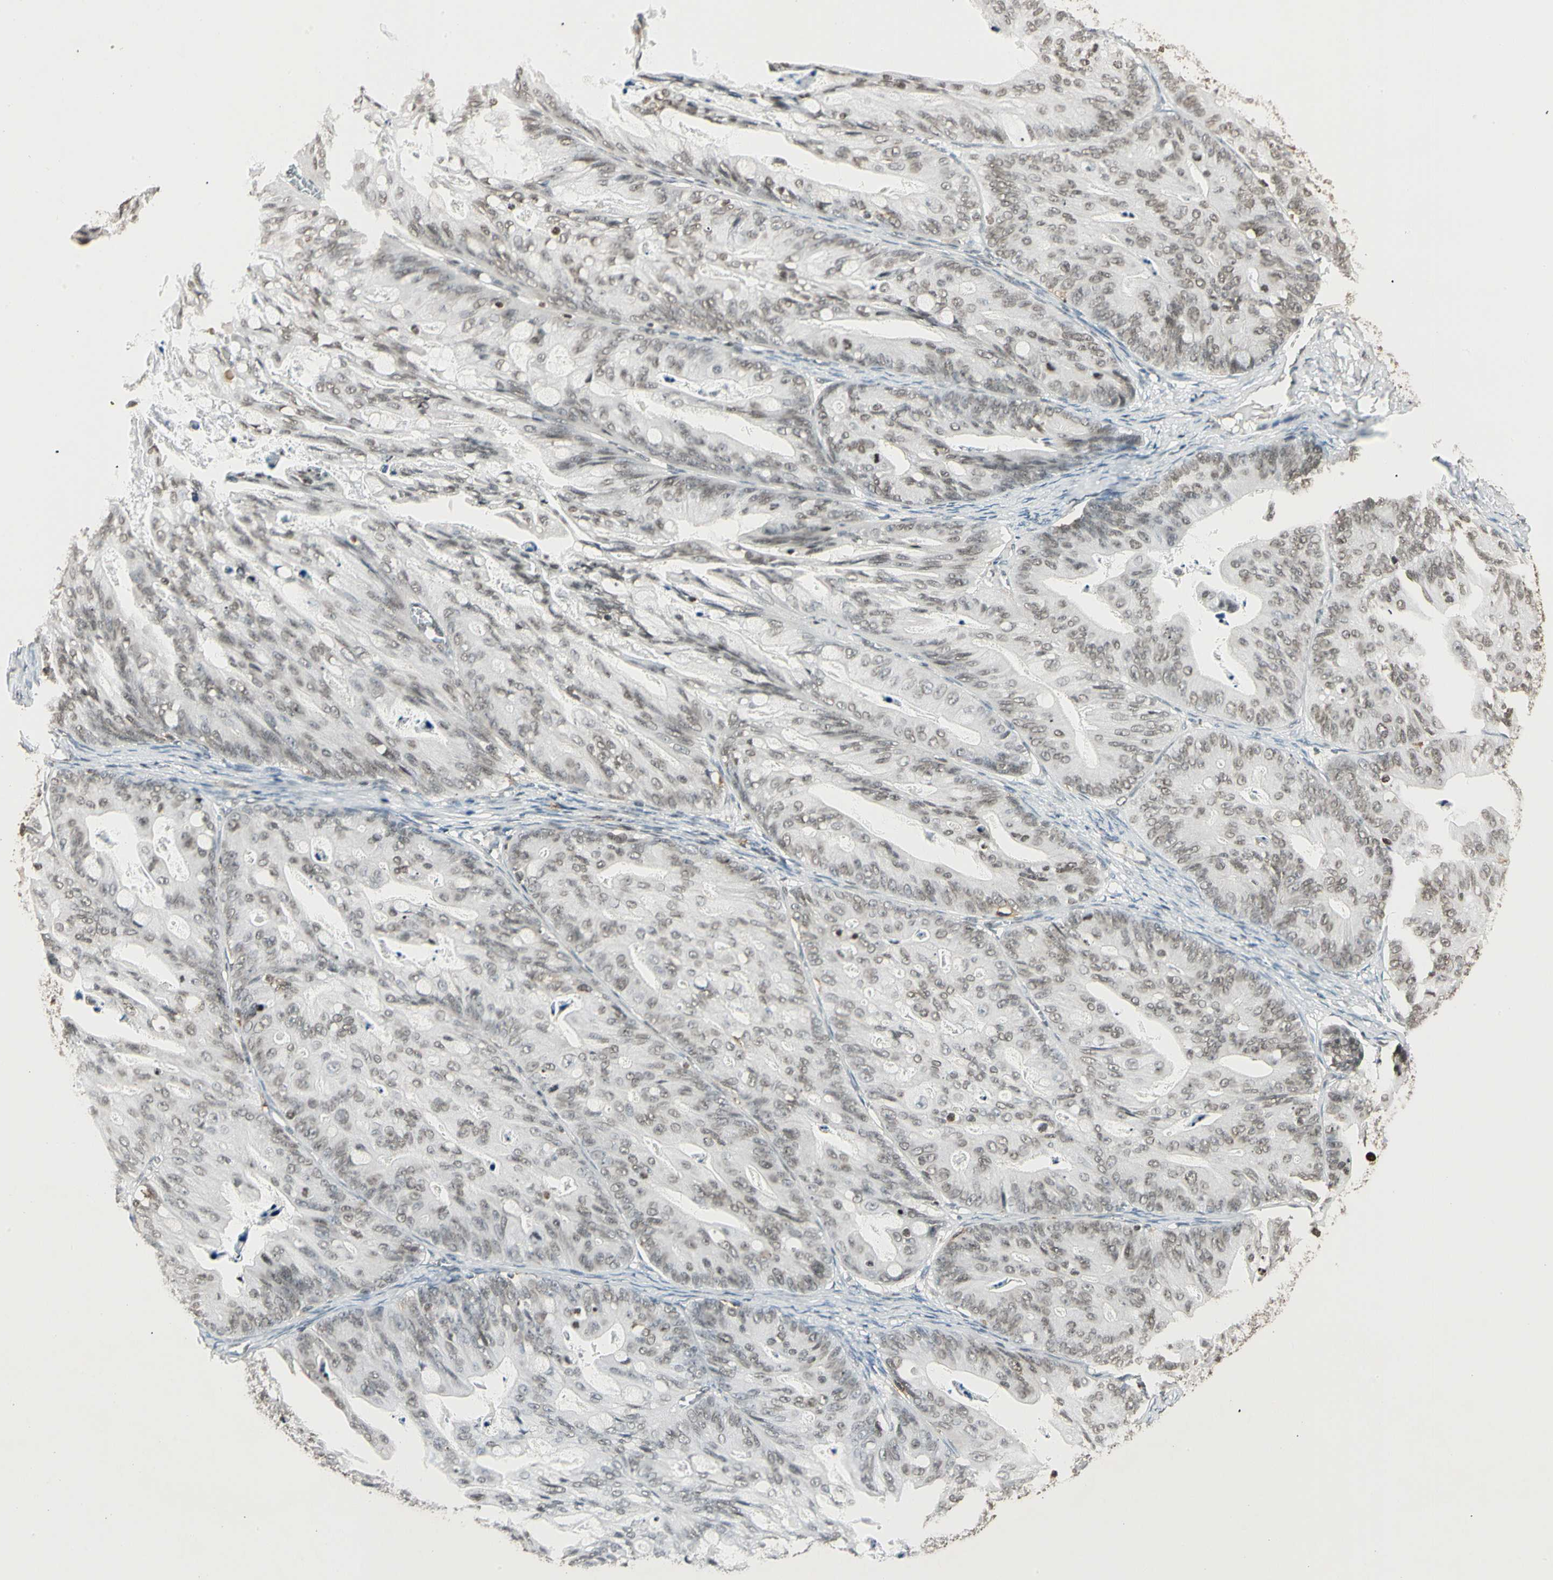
{"staining": {"intensity": "weak", "quantity": ">75%", "location": "nuclear"}, "tissue": "ovarian cancer", "cell_type": "Tumor cells", "image_type": "cancer", "snomed": [{"axis": "morphology", "description": "Cystadenocarcinoma, mucinous, NOS"}, {"axis": "topography", "description": "Ovary"}], "caption": "Brown immunohistochemical staining in human ovarian cancer (mucinous cystadenocarcinoma) reveals weak nuclear expression in approximately >75% of tumor cells.", "gene": "FER", "patient": {"sex": "female", "age": 37}}